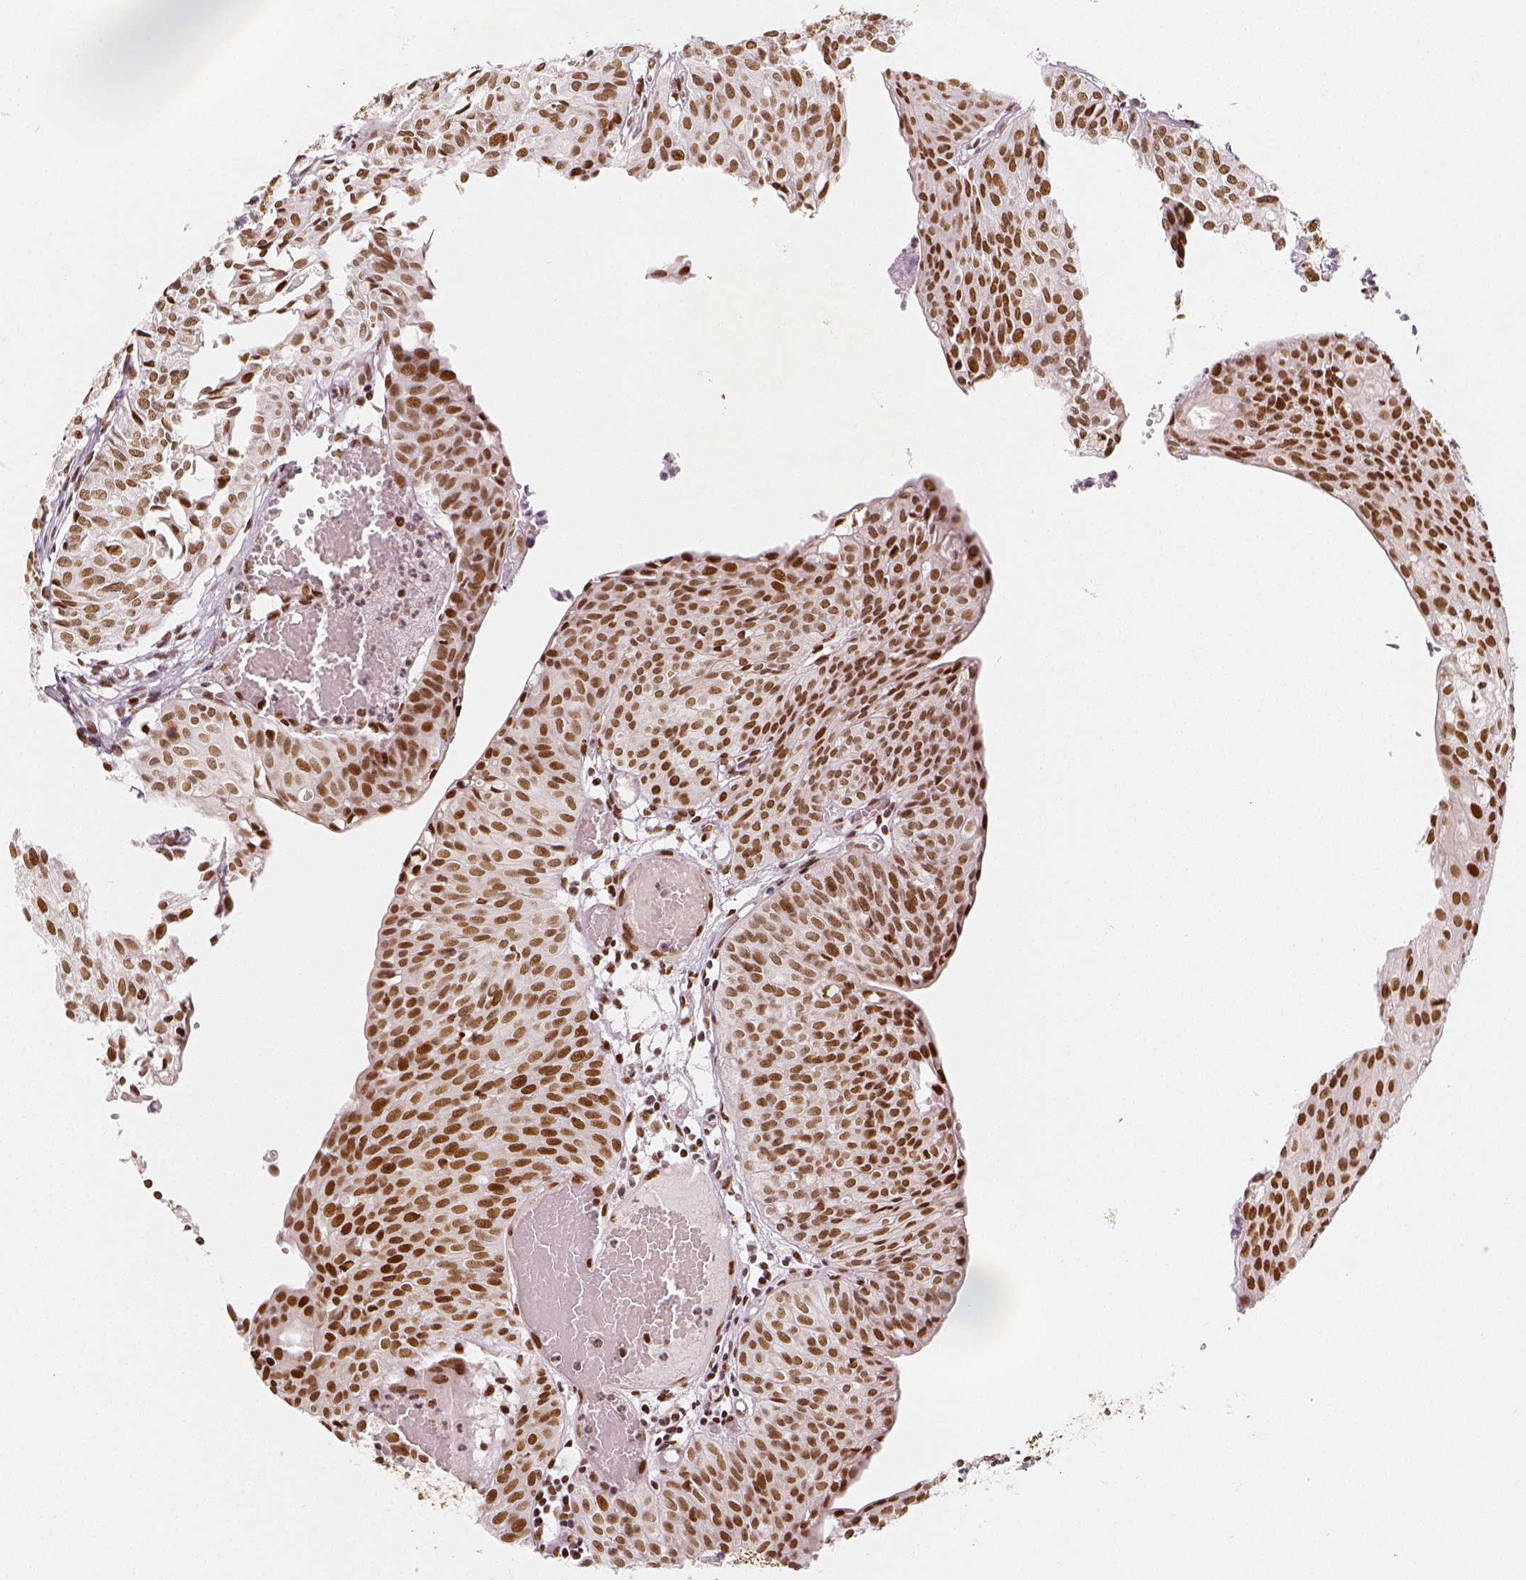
{"staining": {"intensity": "moderate", "quantity": ">75%", "location": "nuclear"}, "tissue": "urothelial cancer", "cell_type": "Tumor cells", "image_type": "cancer", "snomed": [{"axis": "morphology", "description": "Urothelial carcinoma, High grade"}, {"axis": "topography", "description": "Urinary bladder"}], "caption": "Moderate nuclear protein positivity is identified in approximately >75% of tumor cells in high-grade urothelial carcinoma.", "gene": "KDM5B", "patient": {"sex": "male", "age": 57}}